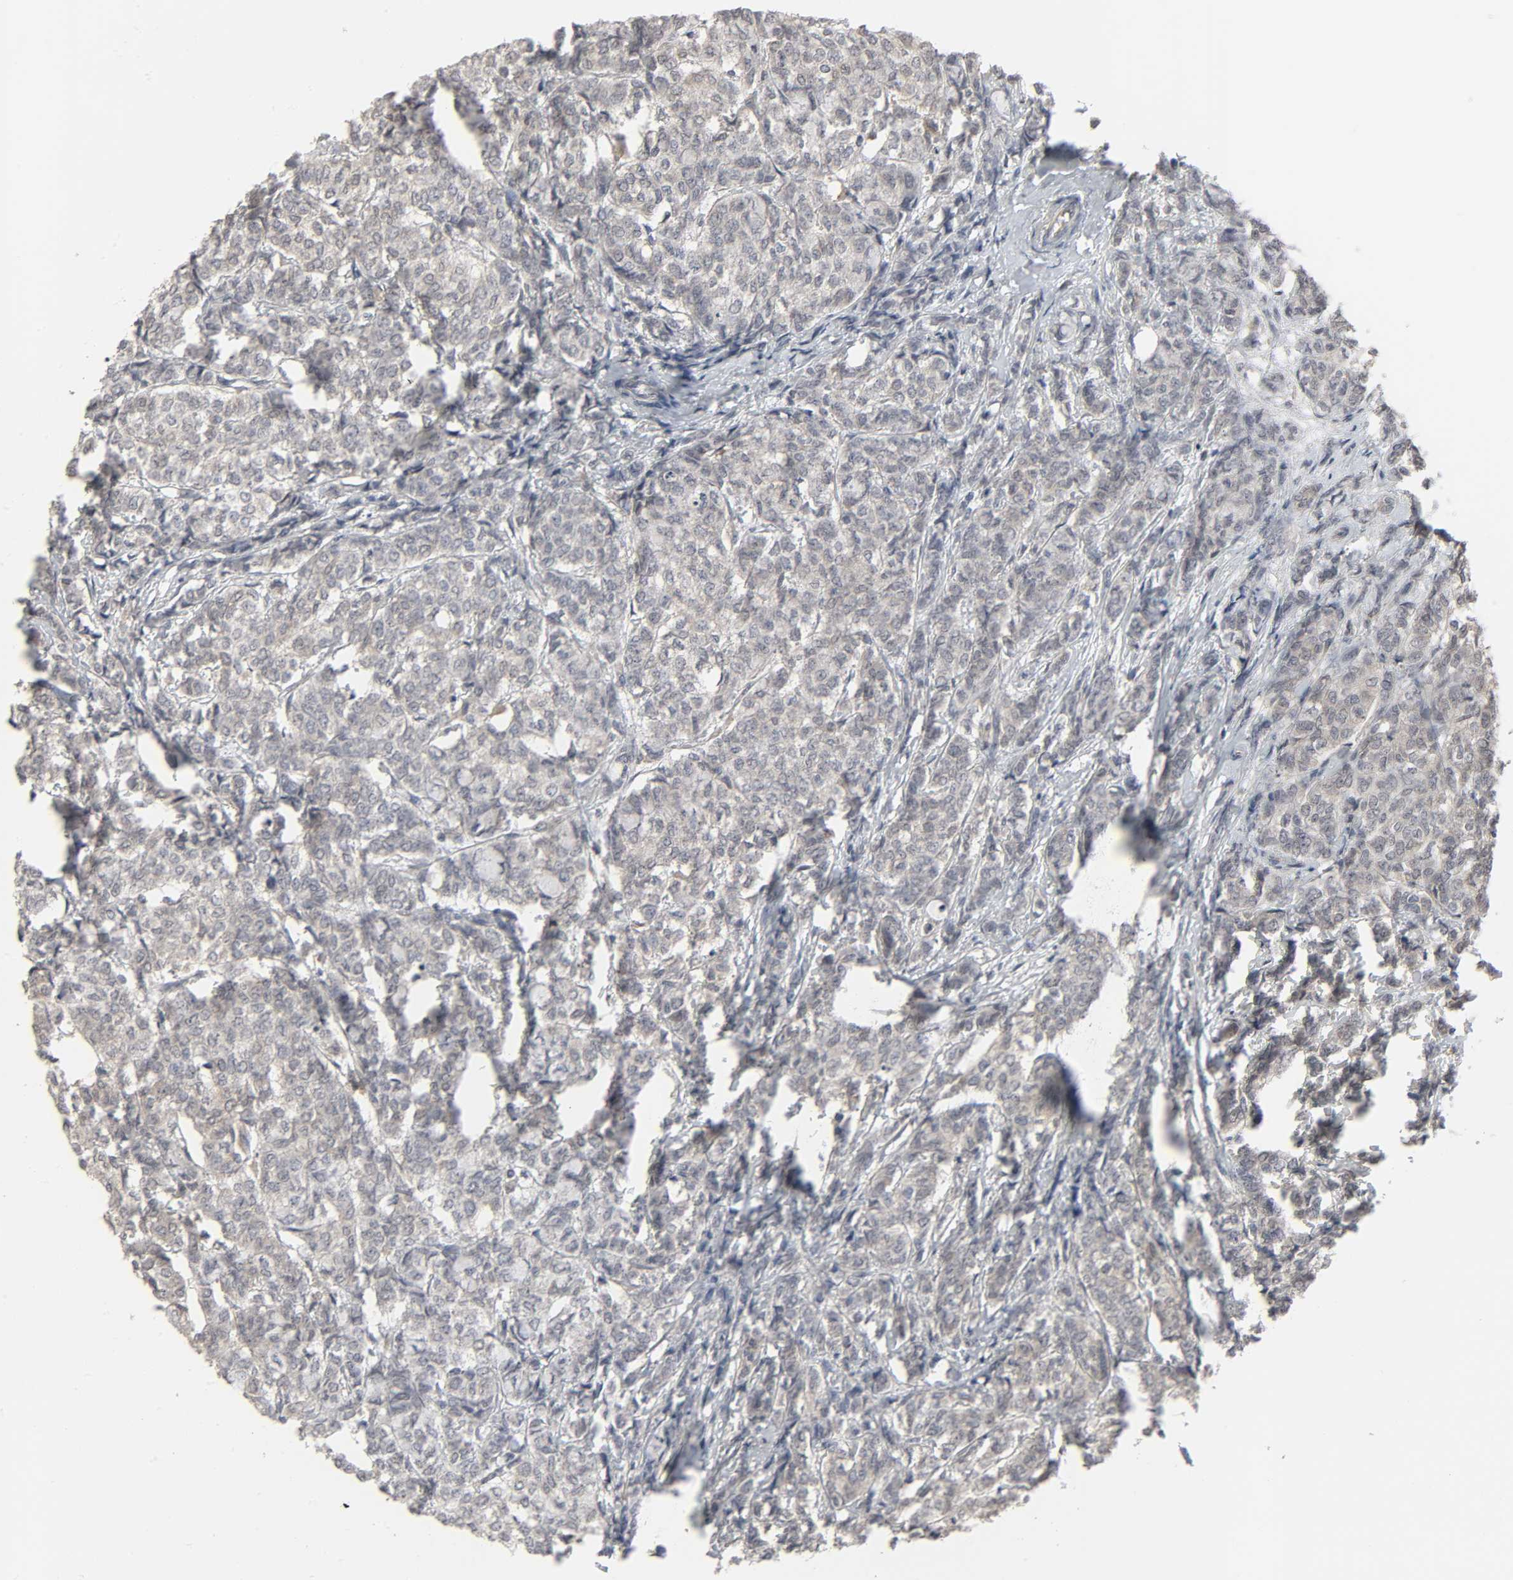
{"staining": {"intensity": "negative", "quantity": "none", "location": "none"}, "tissue": "breast cancer", "cell_type": "Tumor cells", "image_type": "cancer", "snomed": [{"axis": "morphology", "description": "Lobular carcinoma"}, {"axis": "topography", "description": "Breast"}], "caption": "Tumor cells show no significant protein positivity in breast cancer. Nuclei are stained in blue.", "gene": "ZNF222", "patient": {"sex": "female", "age": 60}}